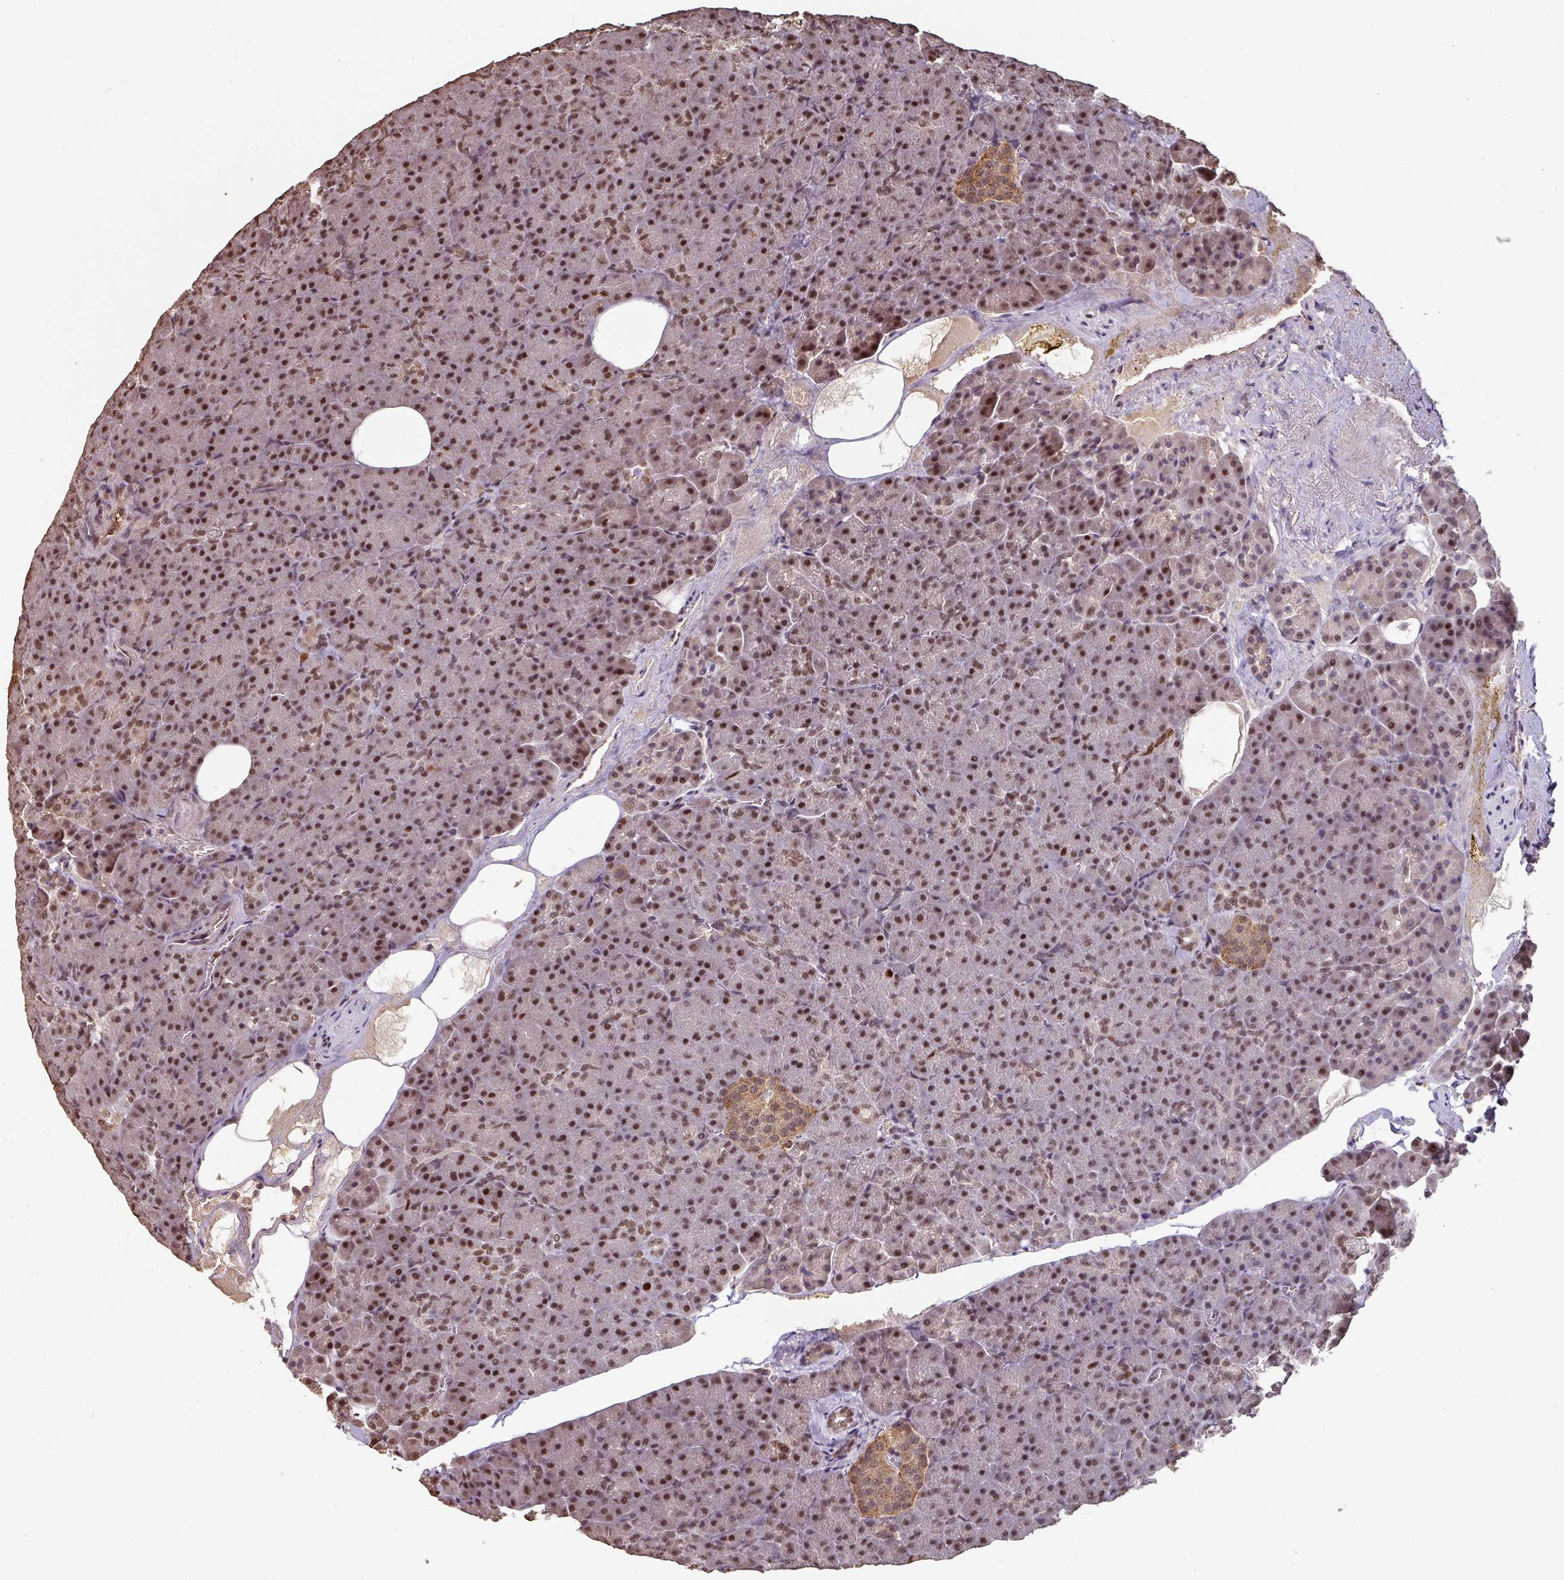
{"staining": {"intensity": "strong", "quantity": ">75%", "location": "cytoplasmic/membranous,nuclear"}, "tissue": "pancreas", "cell_type": "Exocrine glandular cells", "image_type": "normal", "snomed": [{"axis": "morphology", "description": "Normal tissue, NOS"}, {"axis": "topography", "description": "Pancreas"}], "caption": "Approximately >75% of exocrine glandular cells in unremarkable human pancreas exhibit strong cytoplasmic/membranous,nuclear protein staining as visualized by brown immunohistochemical staining.", "gene": "POLD1", "patient": {"sex": "female", "age": 74}}